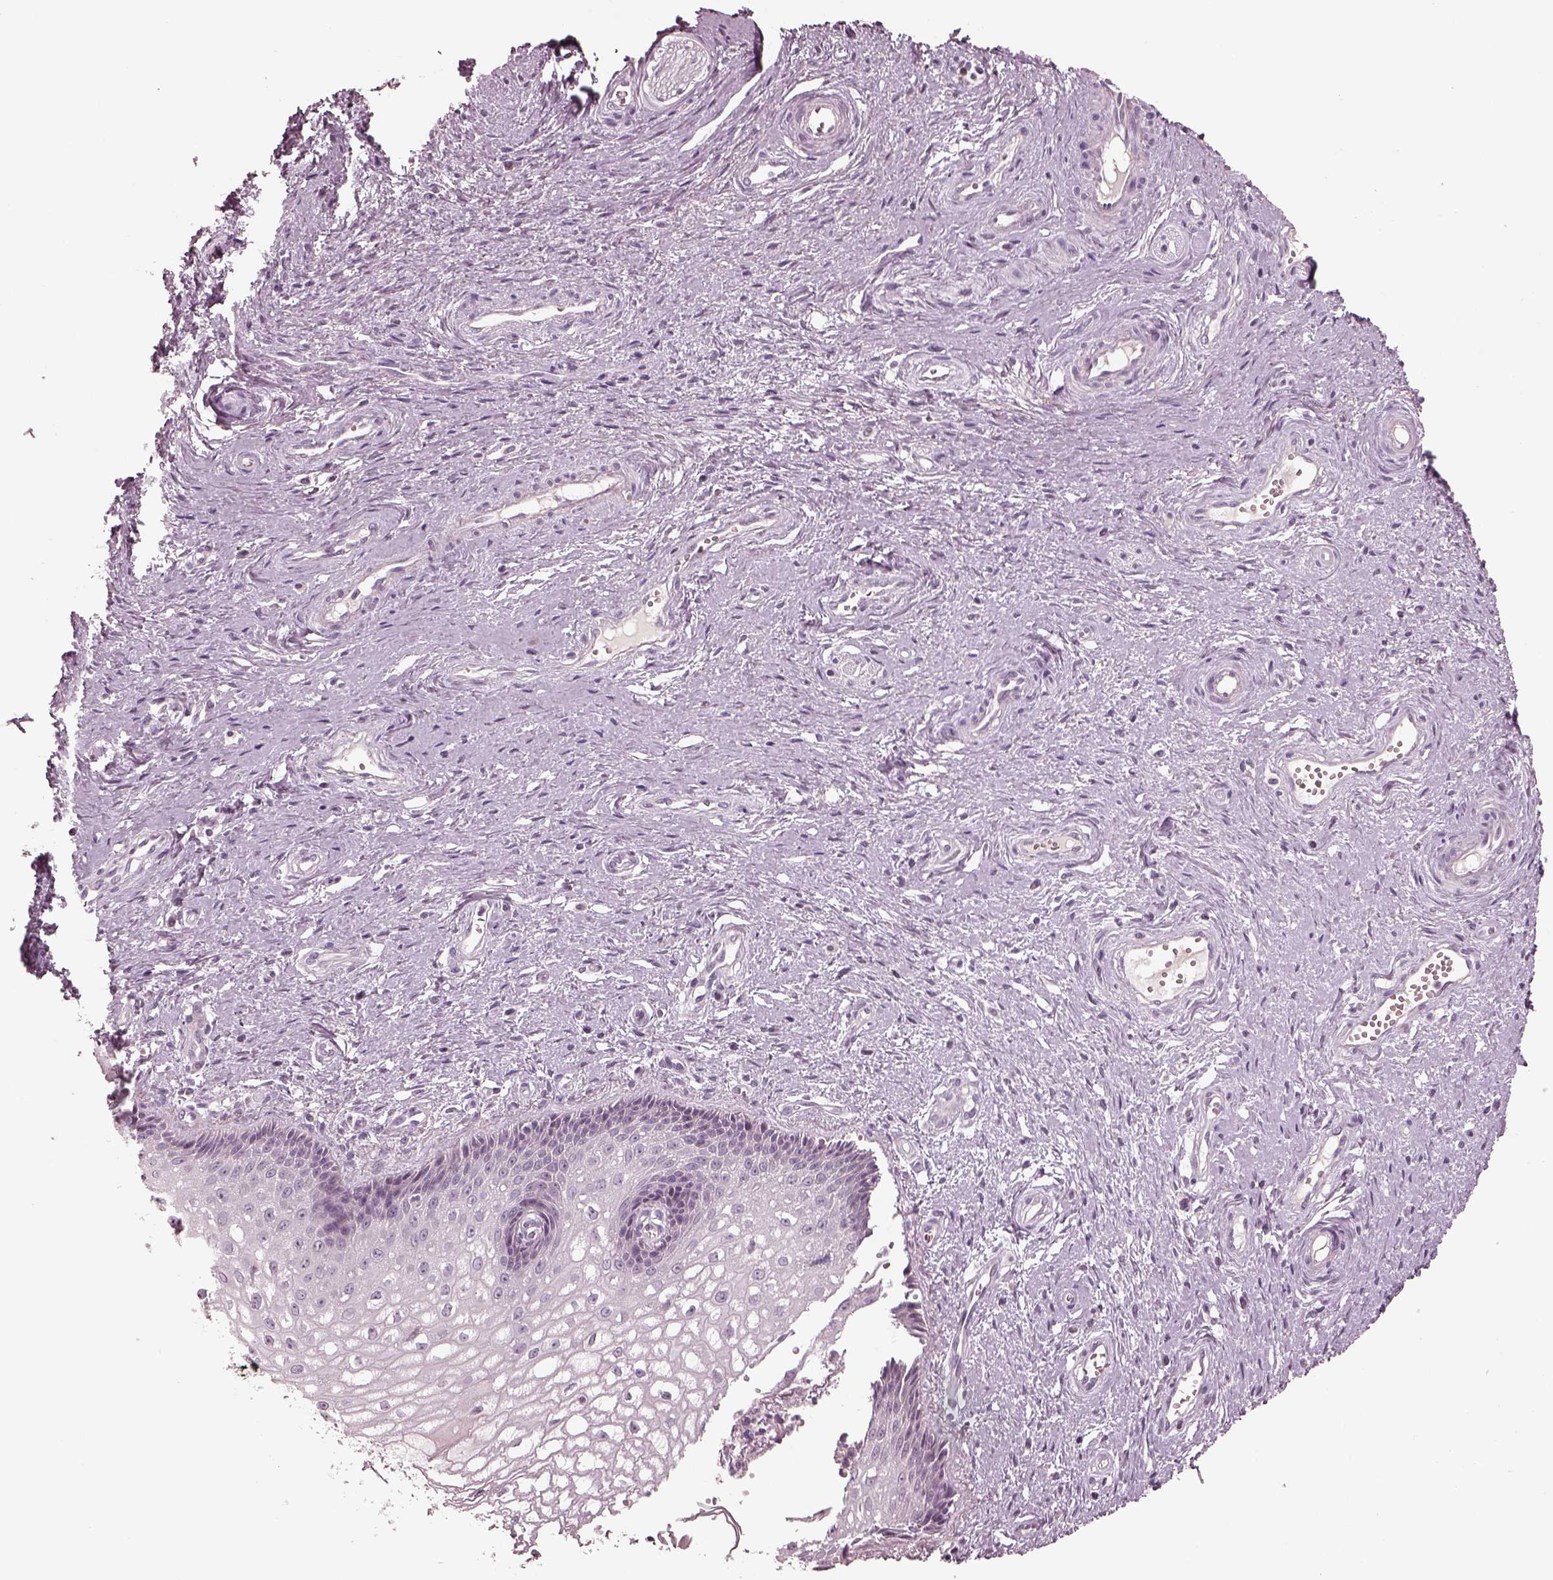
{"staining": {"intensity": "negative", "quantity": "none", "location": "none"}, "tissue": "cervical cancer", "cell_type": "Tumor cells", "image_type": "cancer", "snomed": [{"axis": "morphology", "description": "Squamous cell carcinoma, NOS"}, {"axis": "topography", "description": "Cervix"}], "caption": "IHC histopathology image of cervical cancer (squamous cell carcinoma) stained for a protein (brown), which displays no expression in tumor cells.", "gene": "EGR4", "patient": {"sex": "female", "age": 30}}